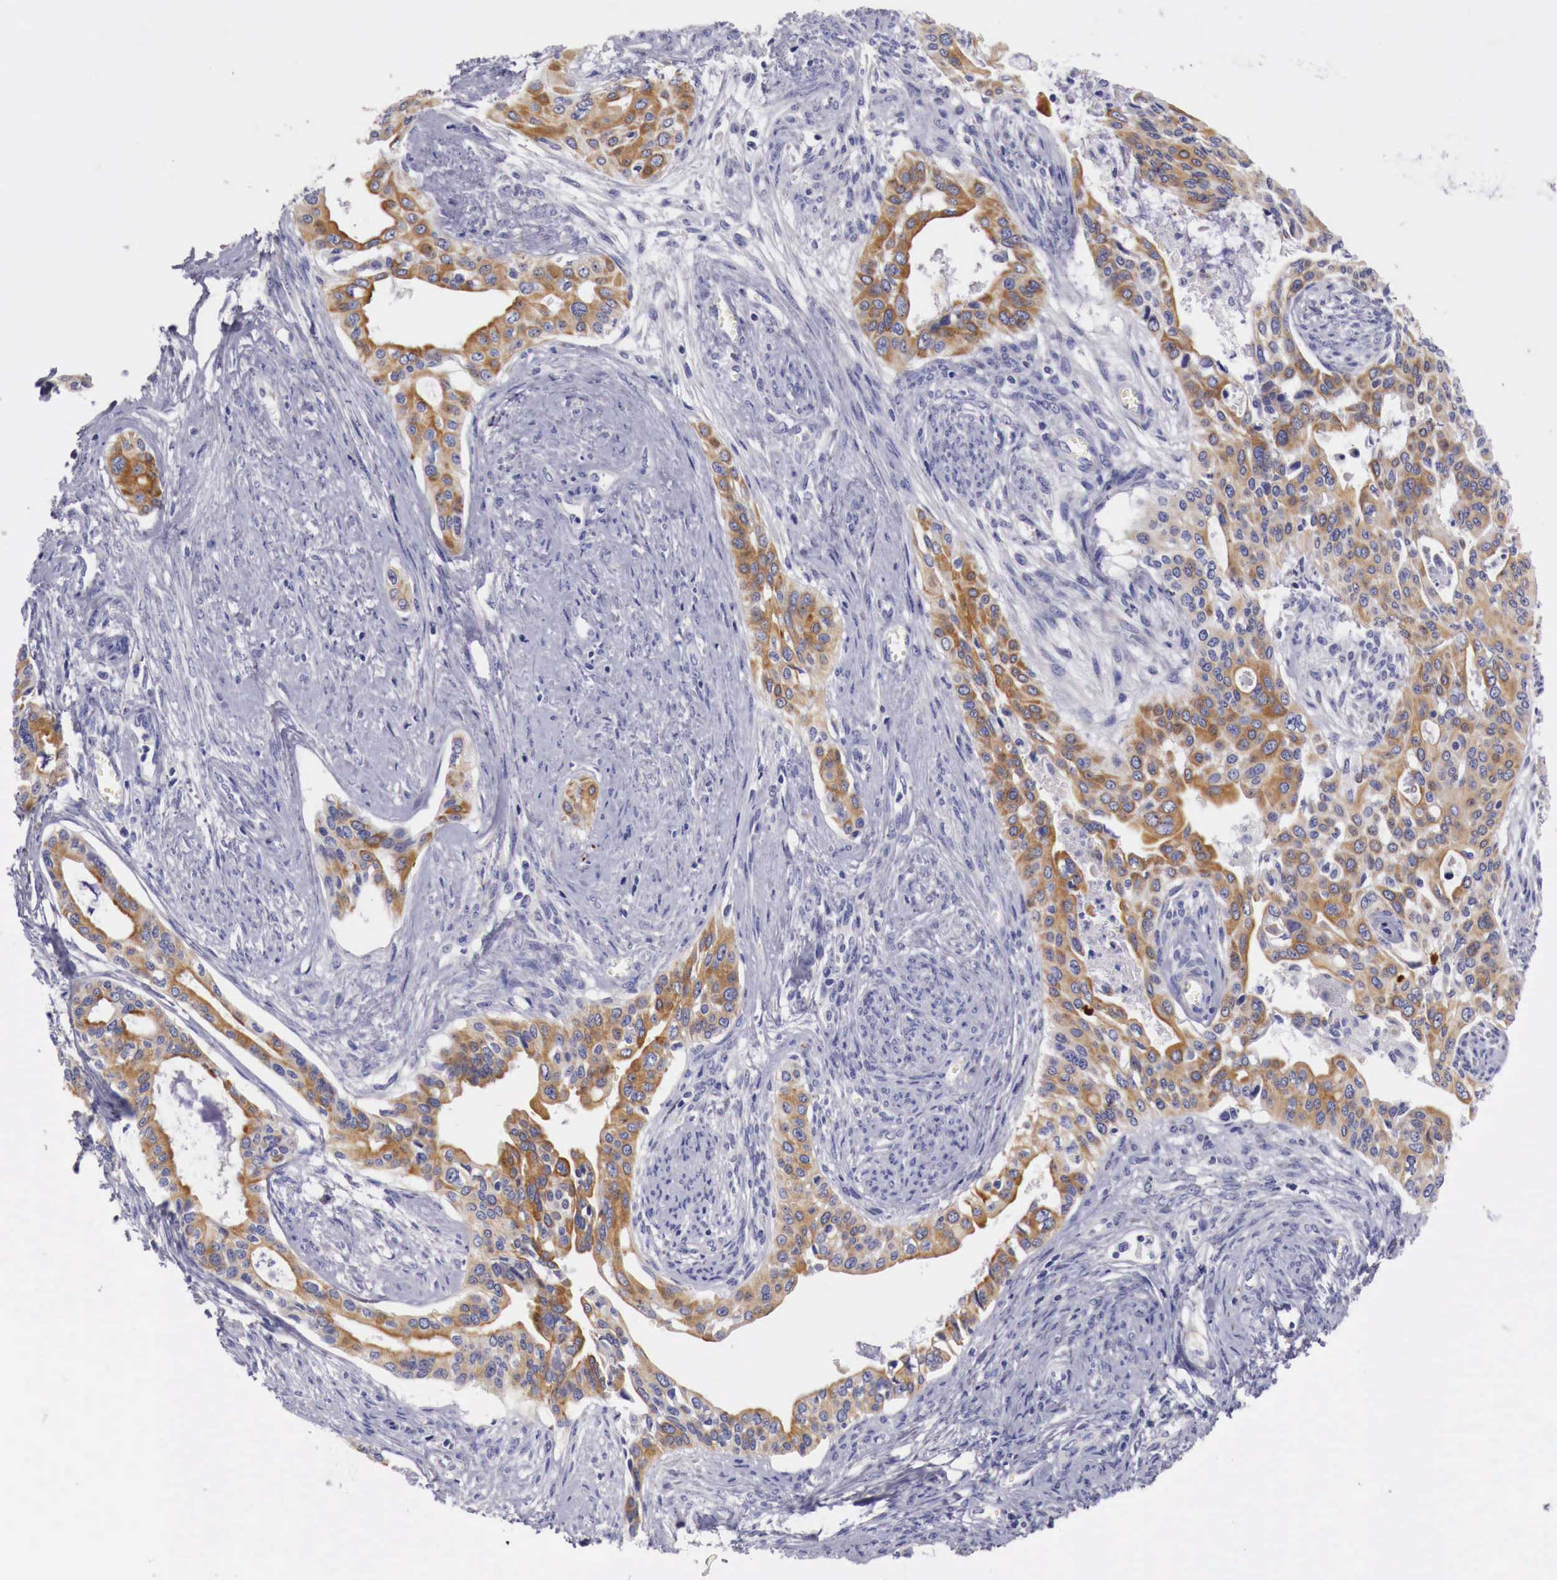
{"staining": {"intensity": "moderate", "quantity": ">75%", "location": "cytoplasmic/membranous"}, "tissue": "cervical cancer", "cell_type": "Tumor cells", "image_type": "cancer", "snomed": [{"axis": "morphology", "description": "Squamous cell carcinoma, NOS"}, {"axis": "topography", "description": "Cervix"}], "caption": "Immunohistochemistry (IHC) staining of squamous cell carcinoma (cervical), which reveals medium levels of moderate cytoplasmic/membranous staining in about >75% of tumor cells indicating moderate cytoplasmic/membranous protein staining. The staining was performed using DAB (3,3'-diaminobenzidine) (brown) for protein detection and nuclei were counterstained in hematoxylin (blue).", "gene": "NREP", "patient": {"sex": "female", "age": 34}}